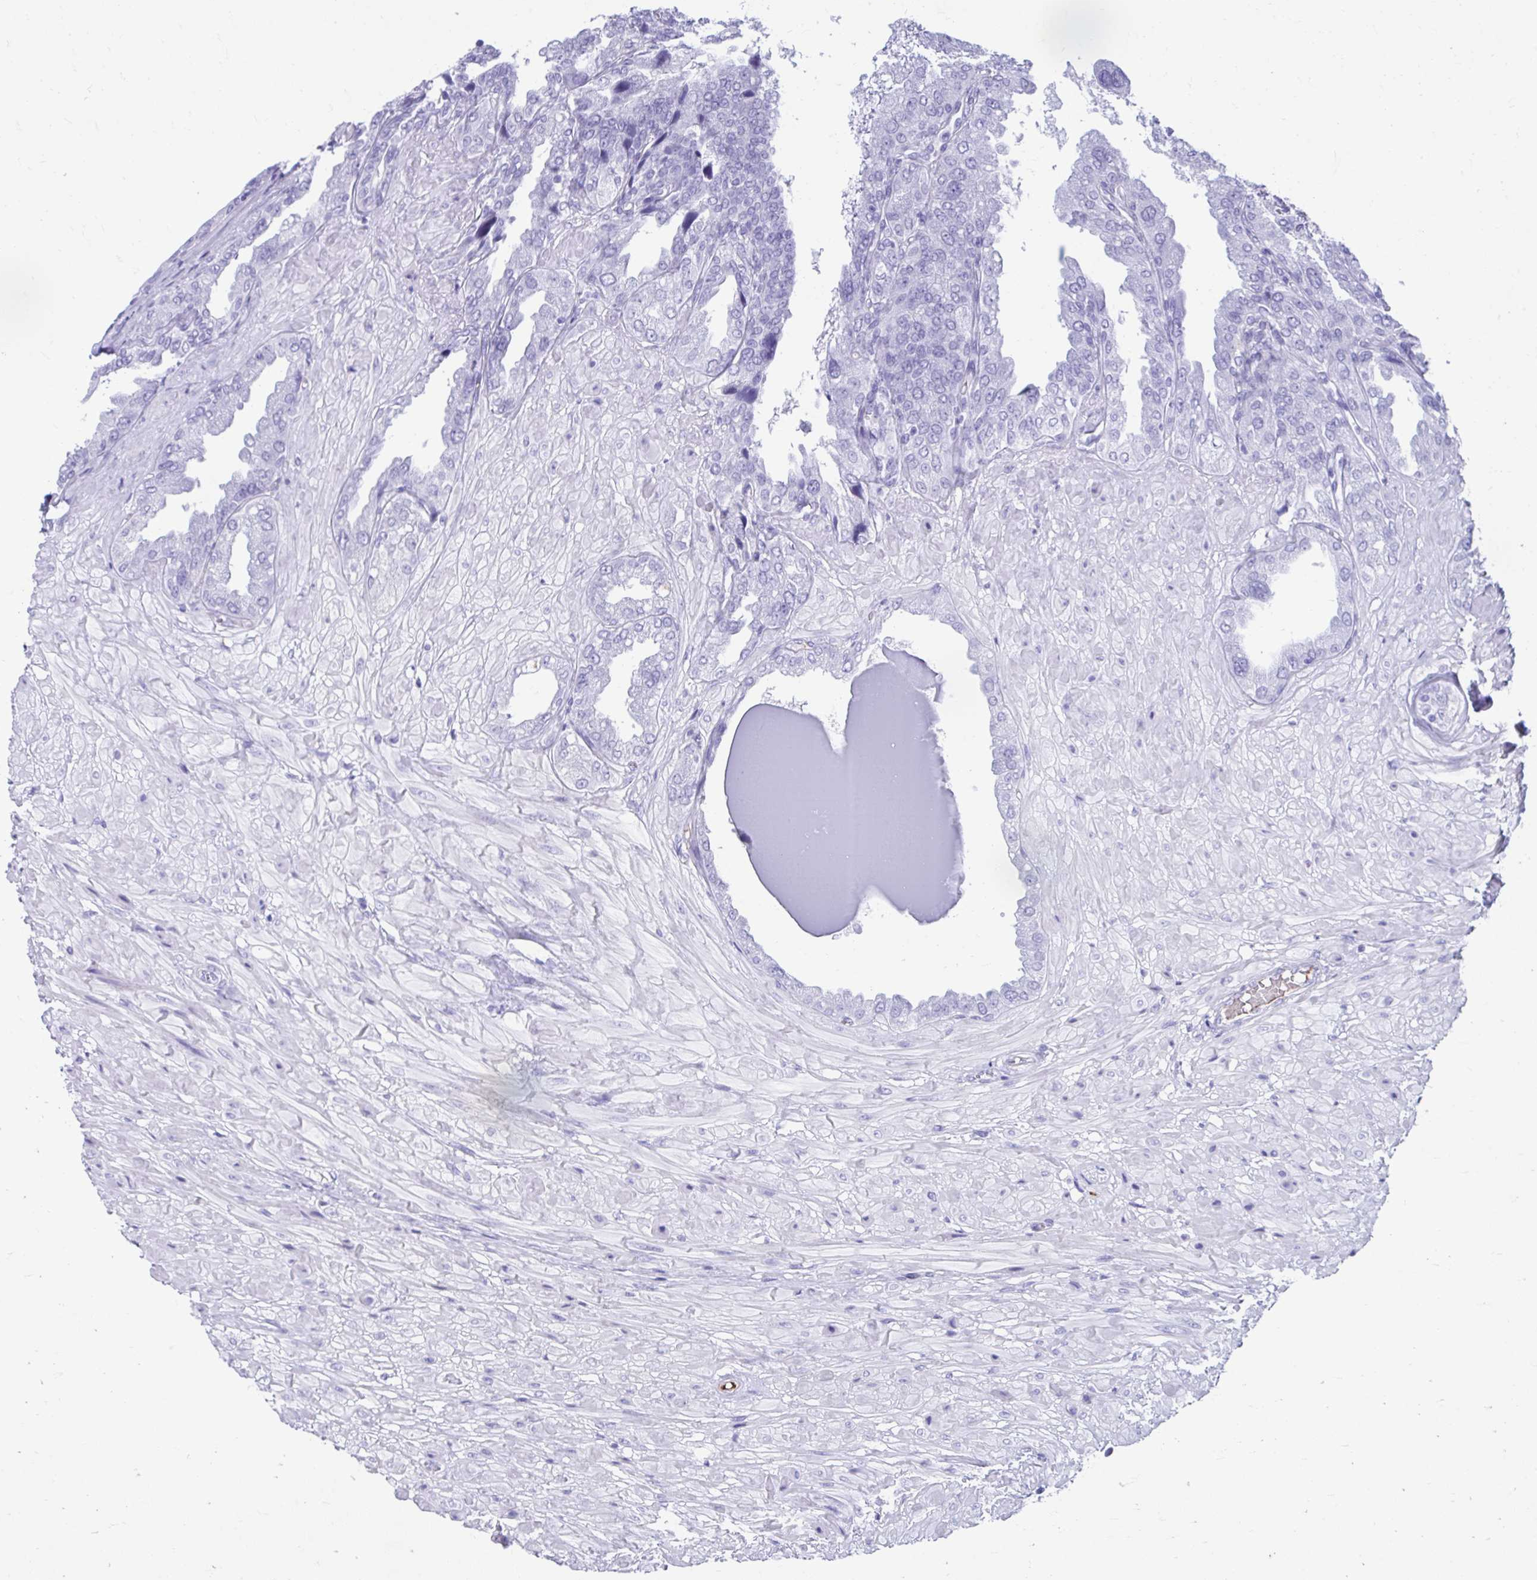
{"staining": {"intensity": "negative", "quantity": "none", "location": "none"}, "tissue": "seminal vesicle", "cell_type": "Glandular cells", "image_type": "normal", "snomed": [{"axis": "morphology", "description": "Normal tissue, NOS"}, {"axis": "topography", "description": "Seminal veicle"}], "caption": "Immunohistochemical staining of normal human seminal vesicle exhibits no significant expression in glandular cells. (DAB (3,3'-diaminobenzidine) immunohistochemistry, high magnification).", "gene": "SMIM9", "patient": {"sex": "male", "age": 55}}